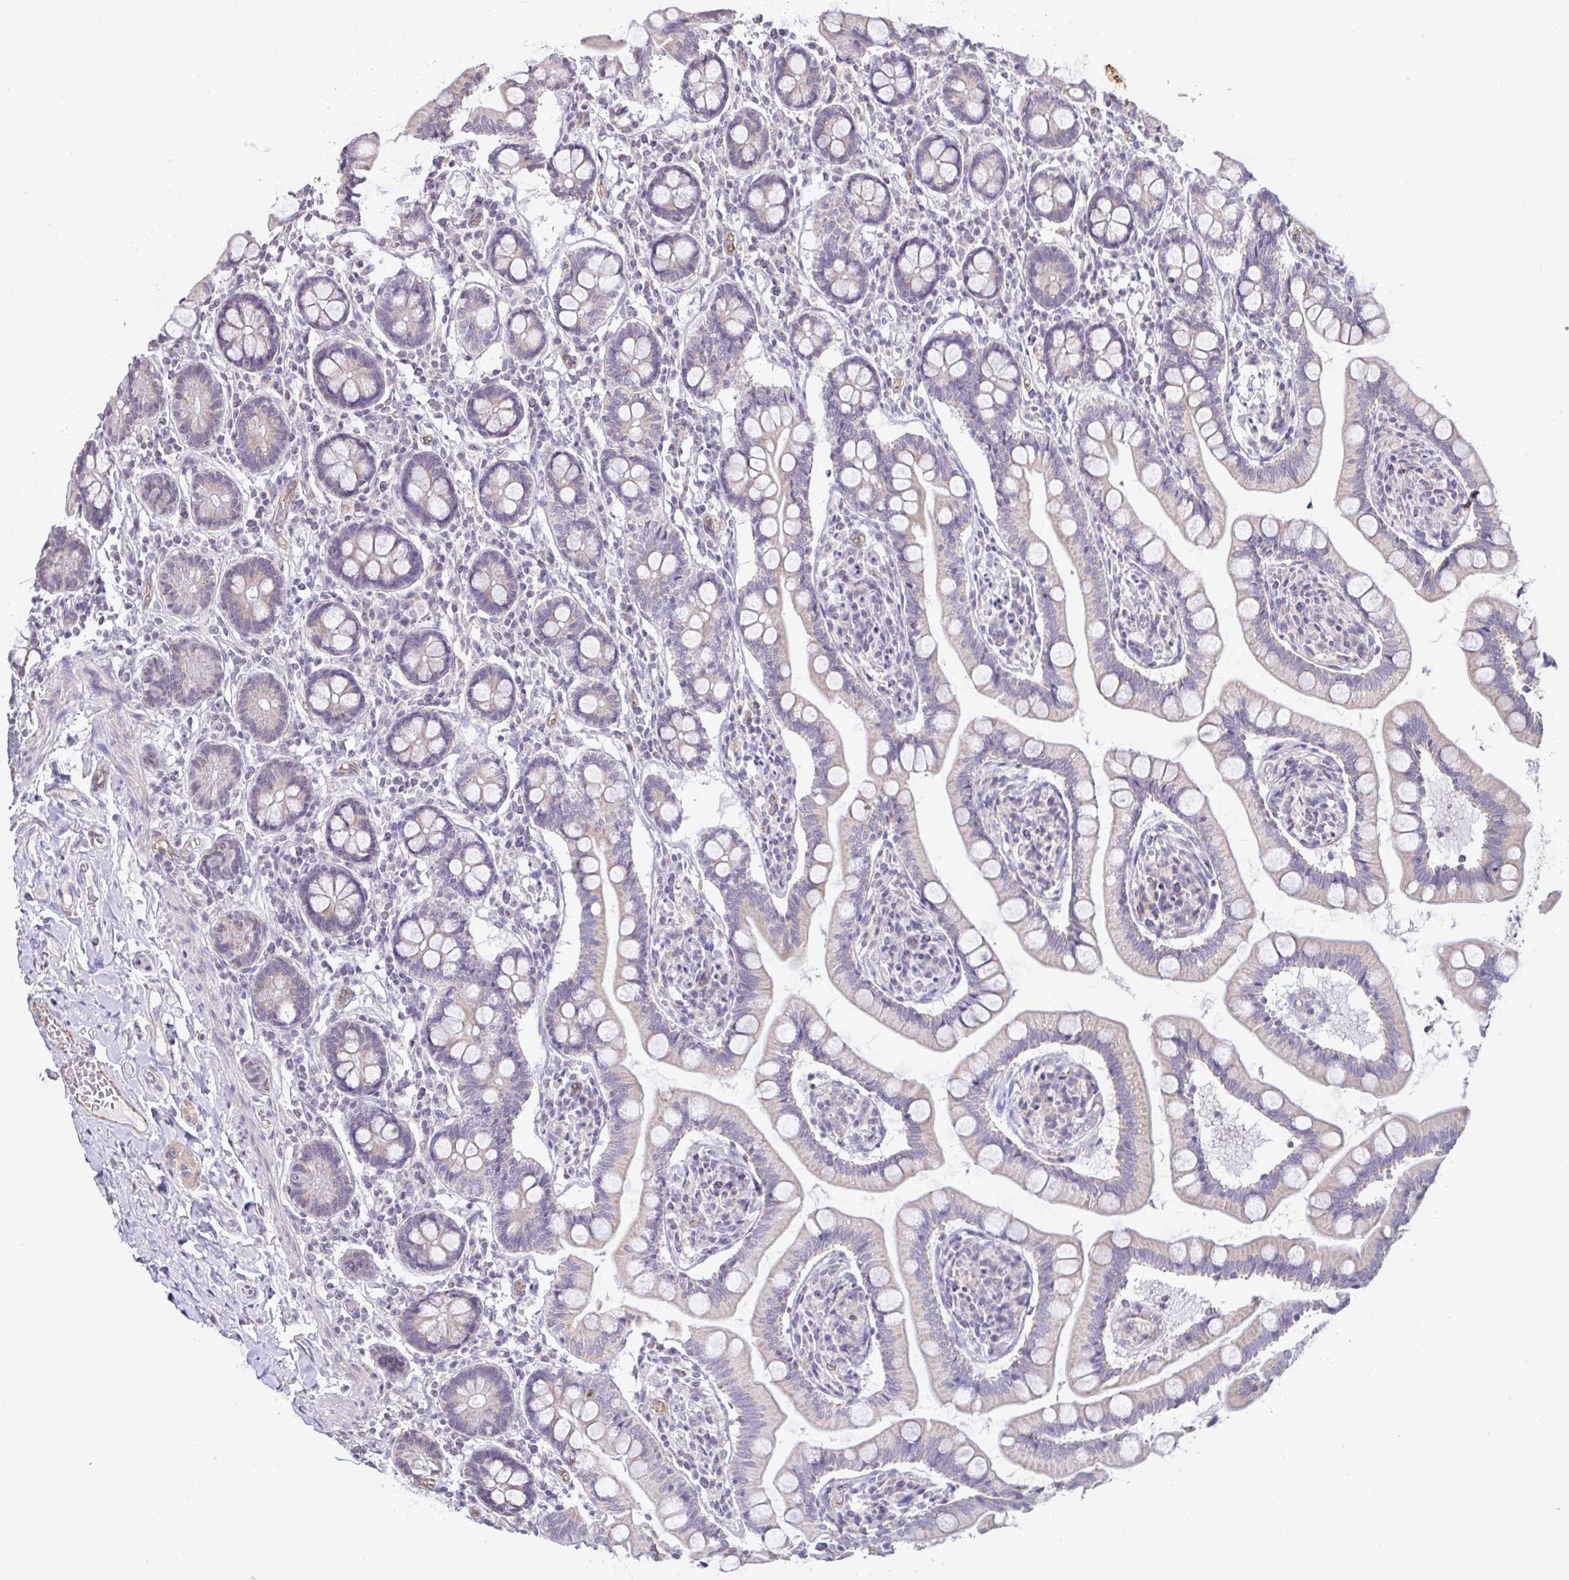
{"staining": {"intensity": "weak", "quantity": "25%-75%", "location": "cytoplasmic/membranous"}, "tissue": "small intestine", "cell_type": "Glandular cells", "image_type": "normal", "snomed": [{"axis": "morphology", "description": "Normal tissue, NOS"}, {"axis": "topography", "description": "Small intestine"}], "caption": "Immunohistochemistry (IHC) (DAB) staining of unremarkable small intestine demonstrates weak cytoplasmic/membranous protein staining in about 25%-75% of glandular cells.", "gene": "PLCD4", "patient": {"sex": "female", "age": 64}}